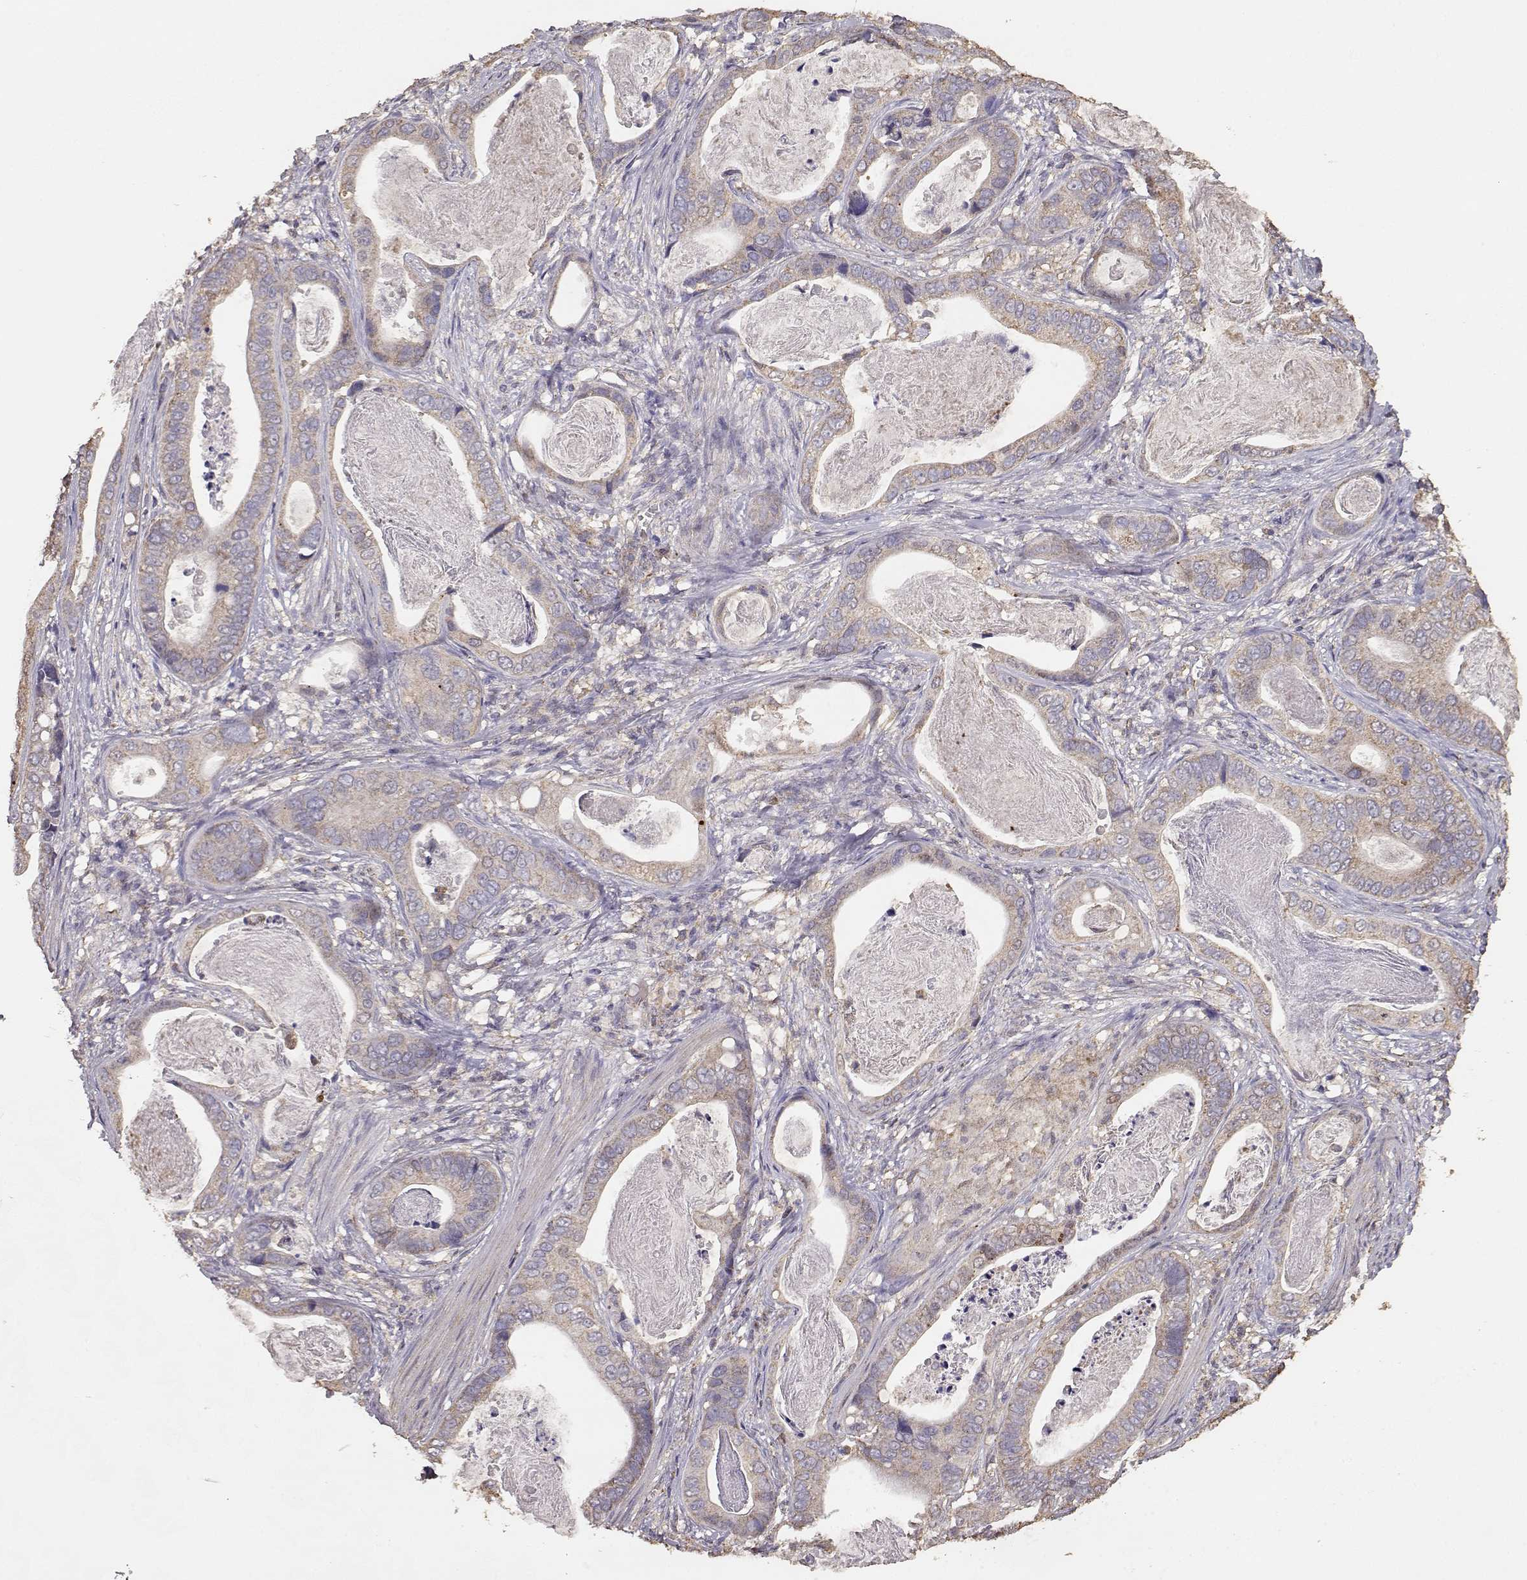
{"staining": {"intensity": "weak", "quantity": ">75%", "location": "cytoplasmic/membranous"}, "tissue": "stomach cancer", "cell_type": "Tumor cells", "image_type": "cancer", "snomed": [{"axis": "morphology", "description": "Adenocarcinoma, NOS"}, {"axis": "topography", "description": "Stomach"}], "caption": "Tumor cells show weak cytoplasmic/membranous staining in about >75% of cells in adenocarcinoma (stomach). Using DAB (3,3'-diaminobenzidine) (brown) and hematoxylin (blue) stains, captured at high magnification using brightfield microscopy.", "gene": "TARS3", "patient": {"sex": "male", "age": 84}}